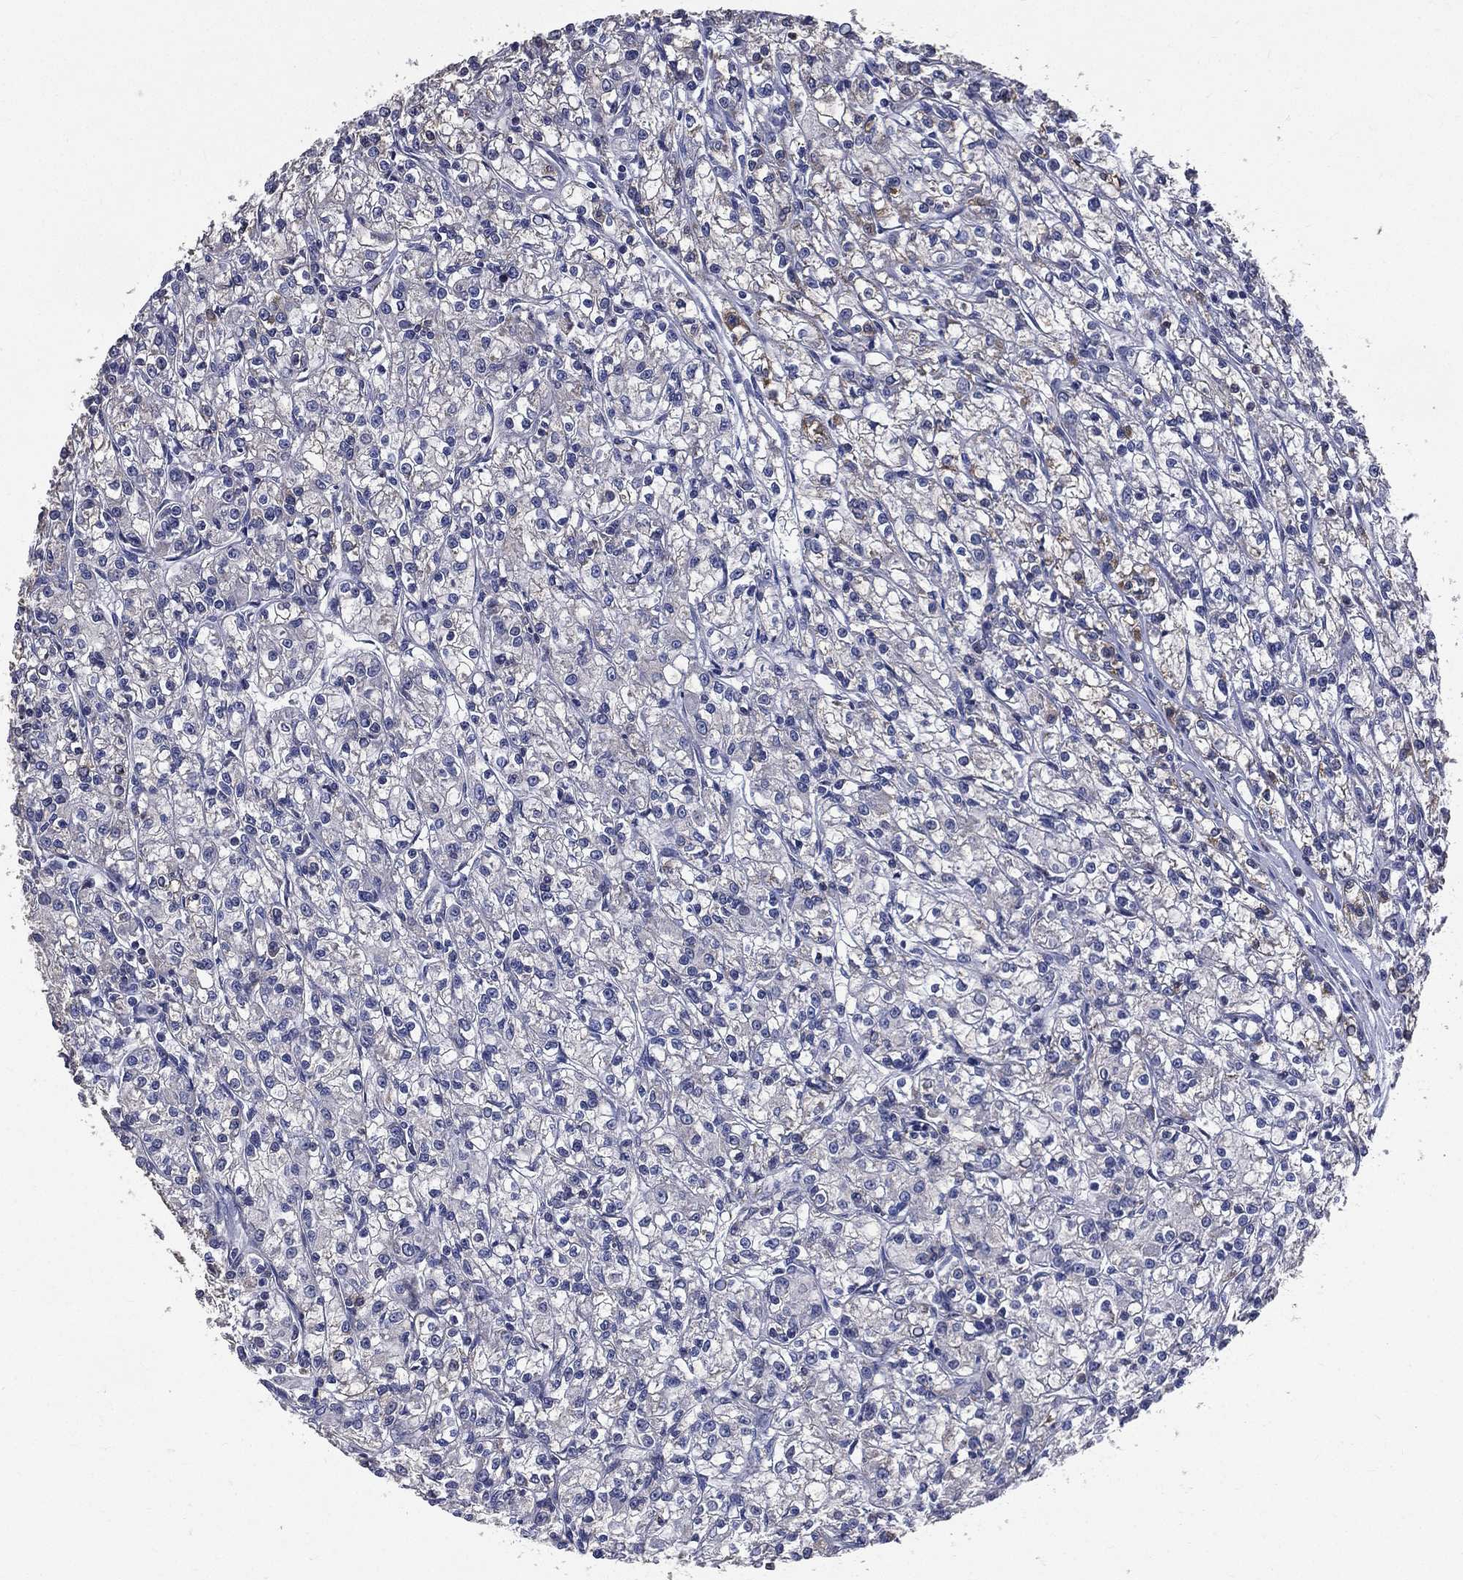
{"staining": {"intensity": "negative", "quantity": "none", "location": "none"}, "tissue": "renal cancer", "cell_type": "Tumor cells", "image_type": "cancer", "snomed": [{"axis": "morphology", "description": "Adenocarcinoma, NOS"}, {"axis": "topography", "description": "Kidney"}], "caption": "IHC image of adenocarcinoma (renal) stained for a protein (brown), which exhibits no positivity in tumor cells.", "gene": "SERPINB2", "patient": {"sex": "female", "age": 59}}